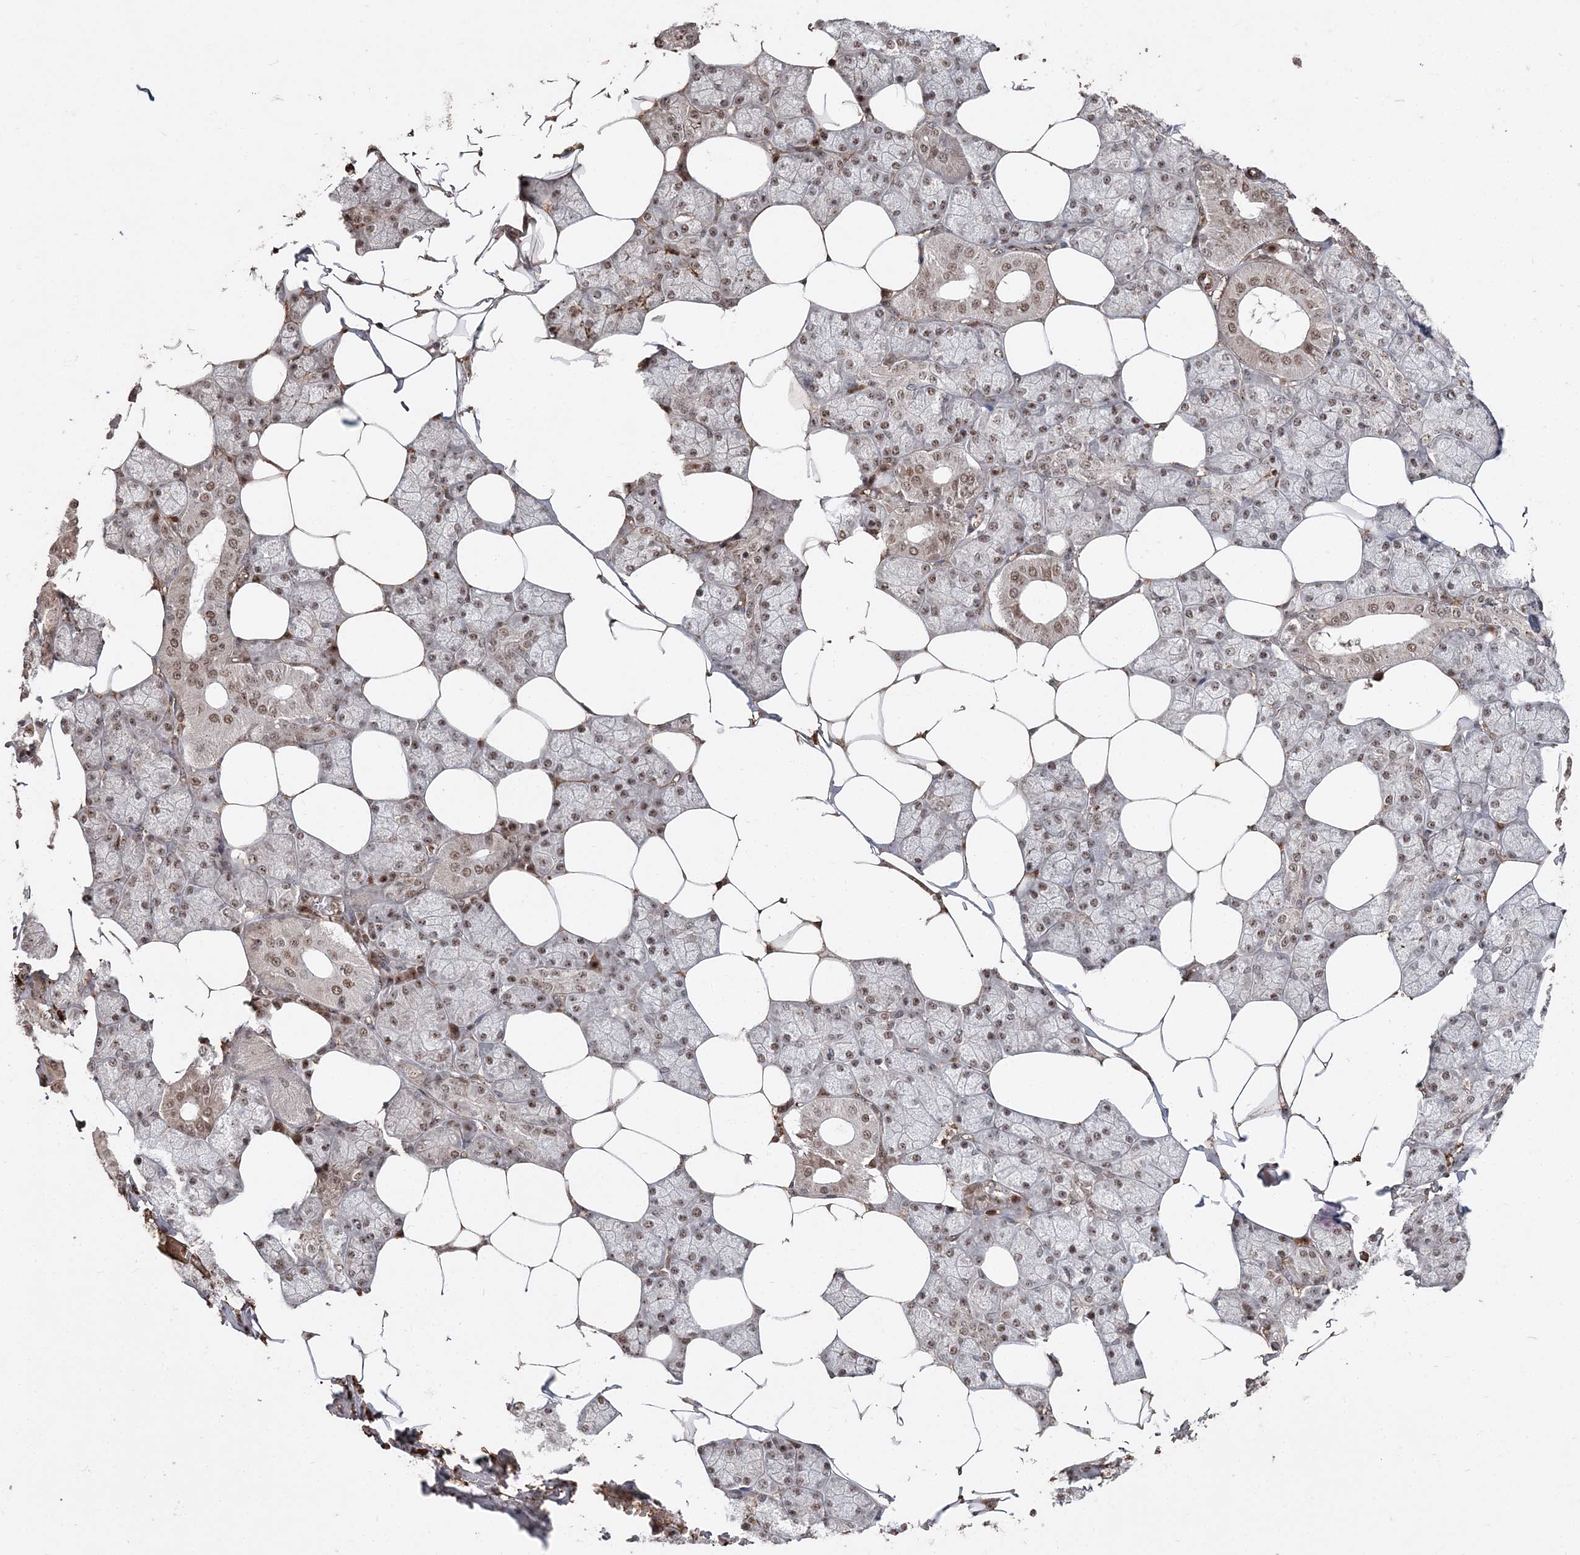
{"staining": {"intensity": "strong", "quantity": ">75%", "location": "cytoplasmic/membranous,nuclear"}, "tissue": "salivary gland", "cell_type": "Glandular cells", "image_type": "normal", "snomed": [{"axis": "morphology", "description": "Normal tissue, NOS"}, {"axis": "topography", "description": "Salivary gland"}], "caption": "Immunohistochemistry (IHC) histopathology image of normal salivary gland: human salivary gland stained using immunohistochemistry (IHC) exhibits high levels of strong protein expression localized specifically in the cytoplasmic/membranous,nuclear of glandular cells, appearing as a cytoplasmic/membranous,nuclear brown color.", "gene": "RBM17", "patient": {"sex": "male", "age": 62}}